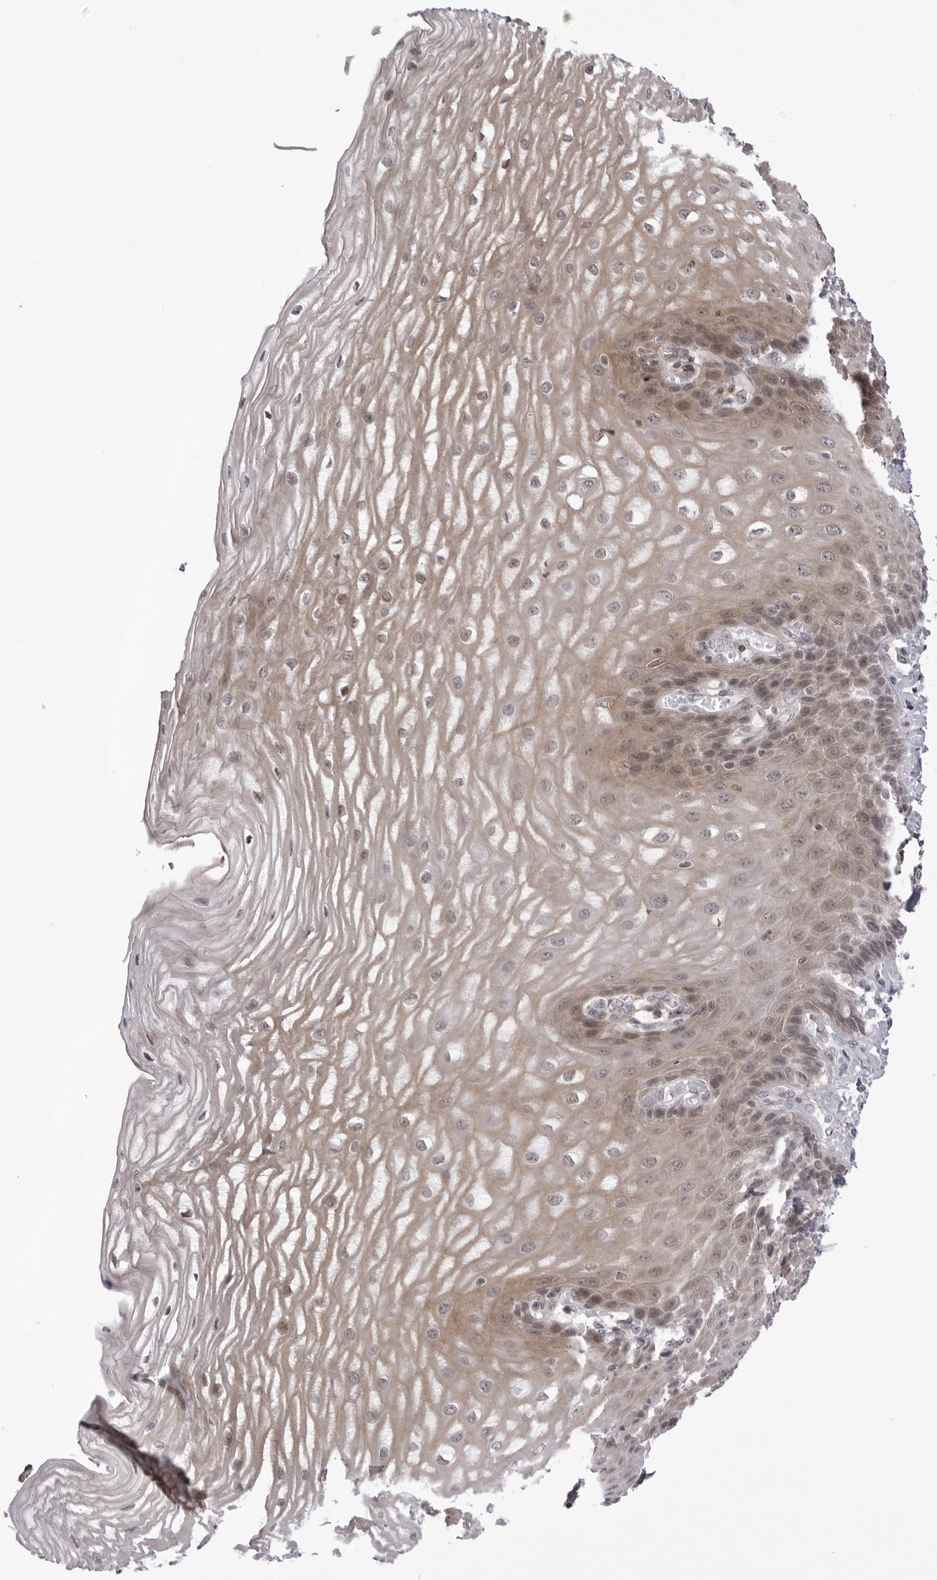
{"staining": {"intensity": "weak", "quantity": ">75%", "location": "cytoplasmic/membranous"}, "tissue": "esophagus", "cell_type": "Squamous epithelial cells", "image_type": "normal", "snomed": [{"axis": "morphology", "description": "Normal tissue, NOS"}, {"axis": "topography", "description": "Esophagus"}], "caption": "The micrograph exhibits staining of unremarkable esophagus, revealing weak cytoplasmic/membranous protein expression (brown color) within squamous epithelial cells. (DAB (3,3'-diaminobenzidine) IHC with brightfield microscopy, high magnification).", "gene": "PTK2B", "patient": {"sex": "male", "age": 54}}